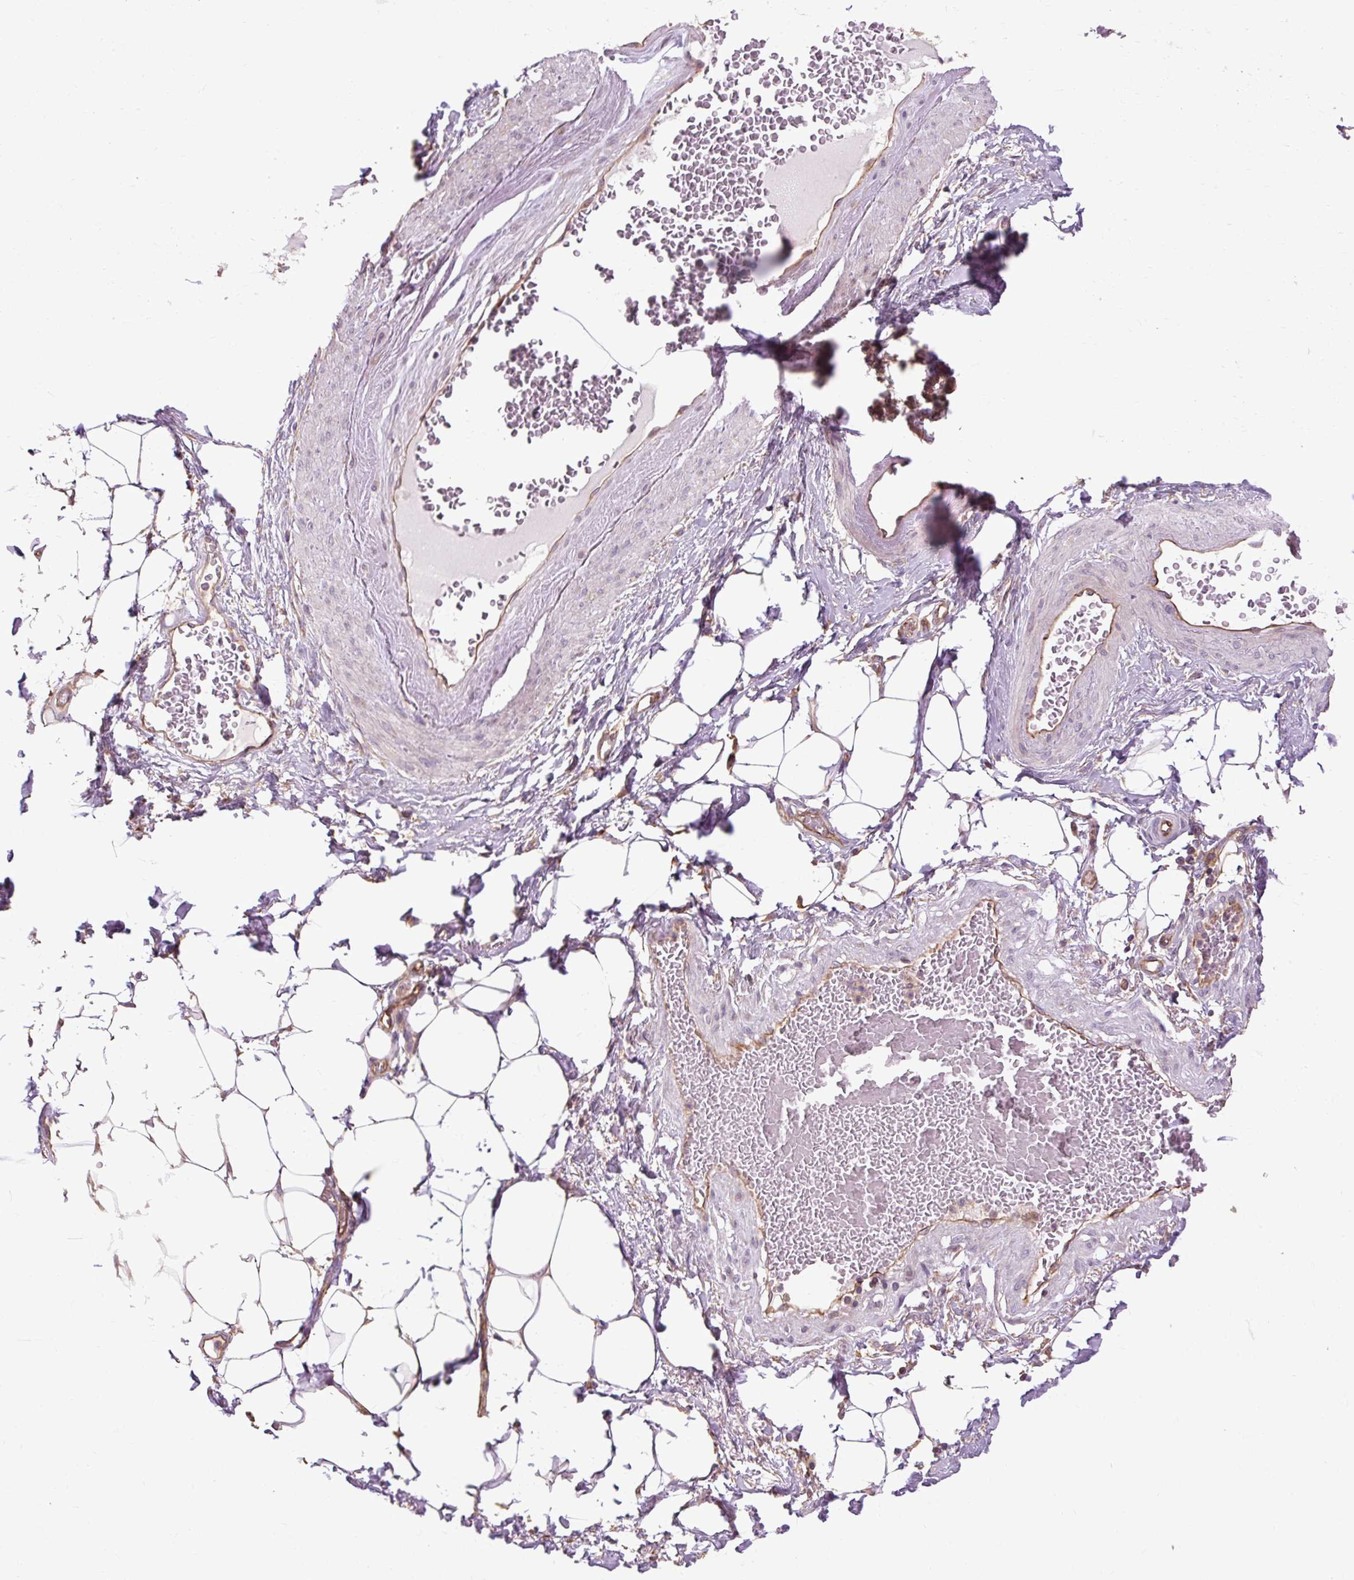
{"staining": {"intensity": "weak", "quantity": "<25%", "location": "cytoplasmic/membranous"}, "tissue": "adipose tissue", "cell_type": "Adipocytes", "image_type": "normal", "snomed": [{"axis": "morphology", "description": "Normal tissue, NOS"}, {"axis": "topography", "description": "Vagina"}, {"axis": "topography", "description": "Peripheral nerve tissue"}], "caption": "Immunohistochemistry (IHC) of benign human adipose tissue shows no staining in adipocytes. Nuclei are stained in blue.", "gene": "CCDC93", "patient": {"sex": "female", "age": 71}}